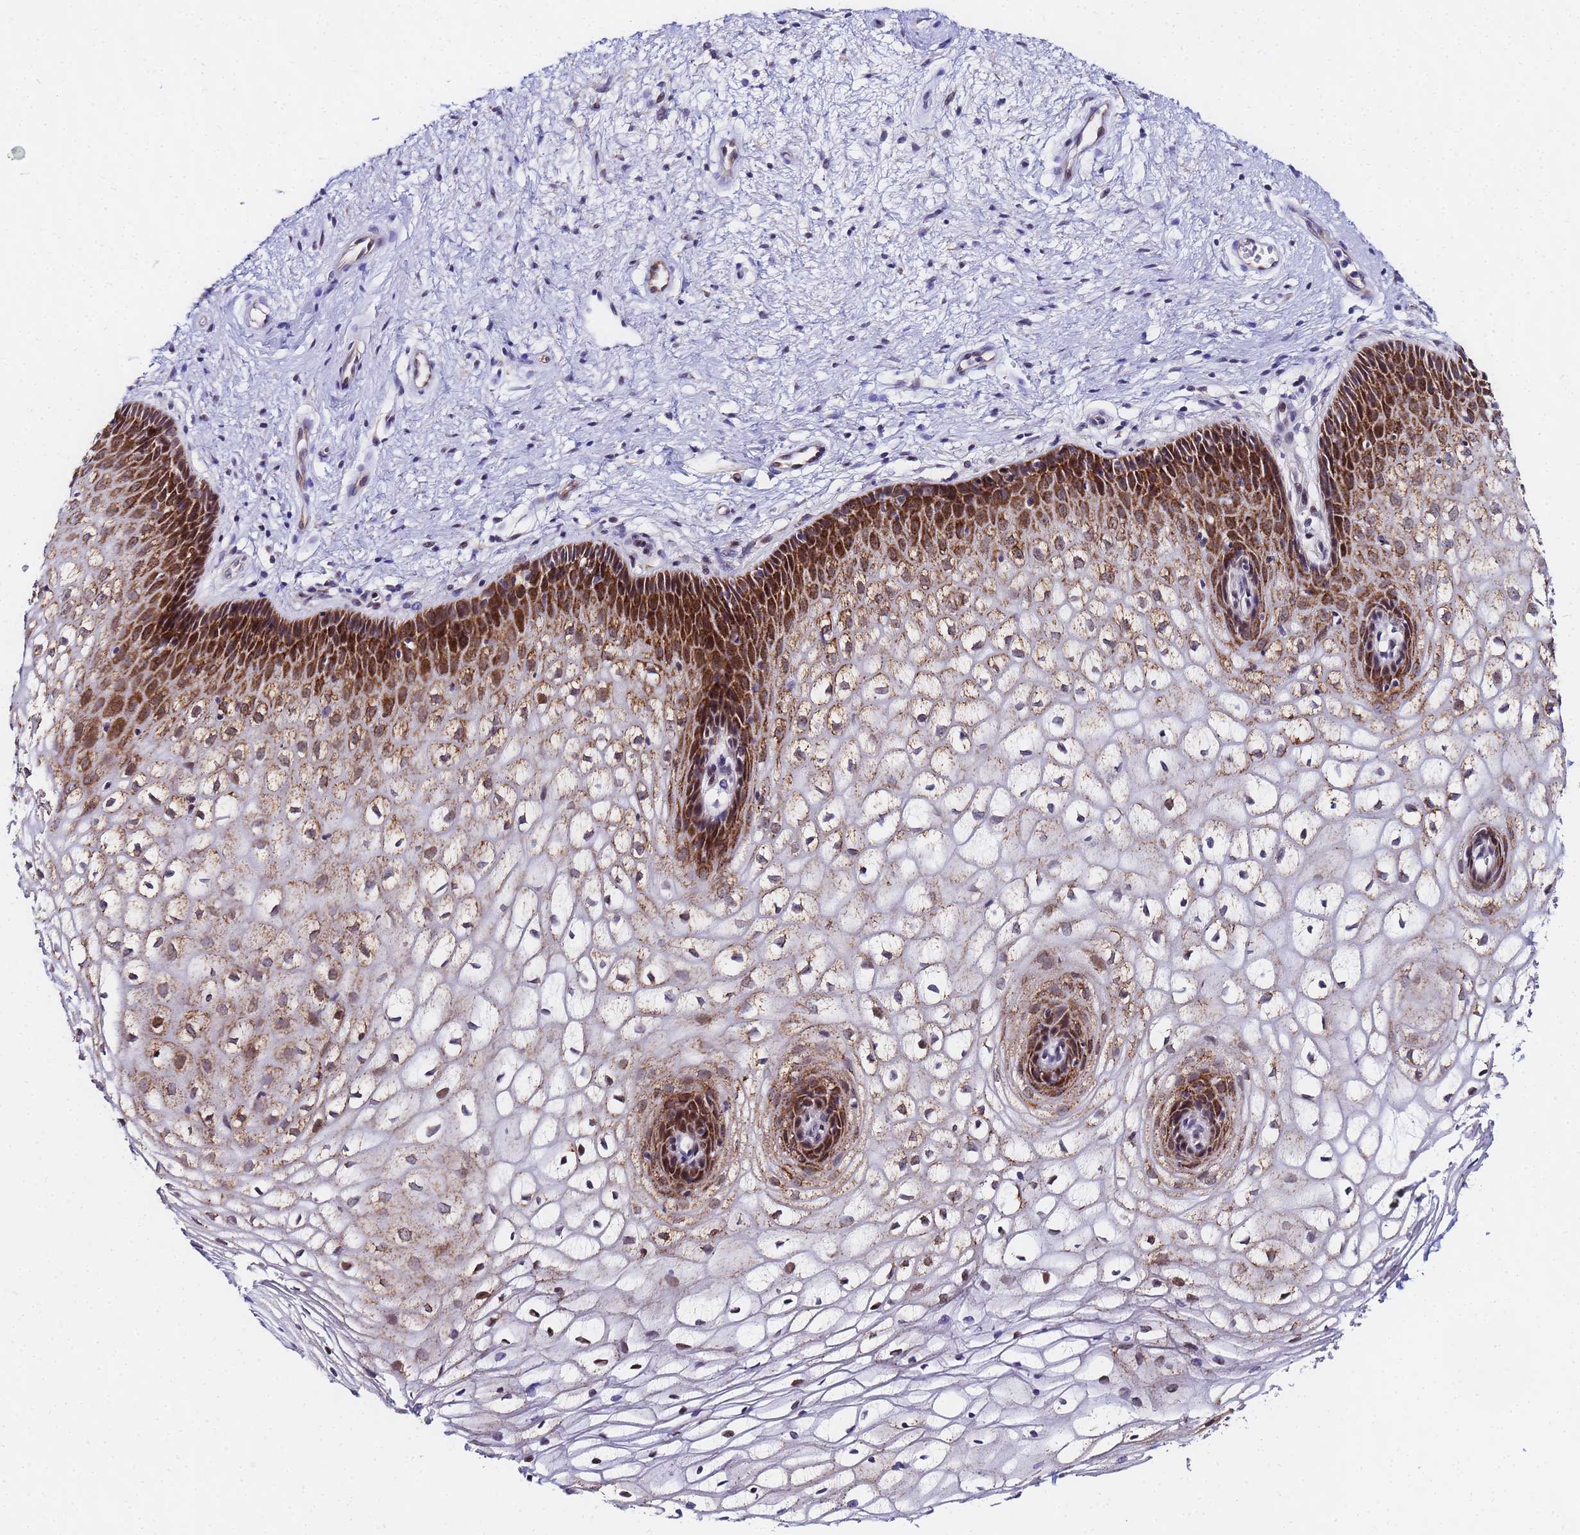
{"staining": {"intensity": "strong", "quantity": "25%-75%", "location": "cytoplasmic/membranous"}, "tissue": "vagina", "cell_type": "Squamous epithelial cells", "image_type": "normal", "snomed": [{"axis": "morphology", "description": "Normal tissue, NOS"}, {"axis": "topography", "description": "Vagina"}], "caption": "Brown immunohistochemical staining in unremarkable vagina displays strong cytoplasmic/membranous positivity in approximately 25%-75% of squamous epithelial cells.", "gene": "CKMT1A", "patient": {"sex": "female", "age": 34}}